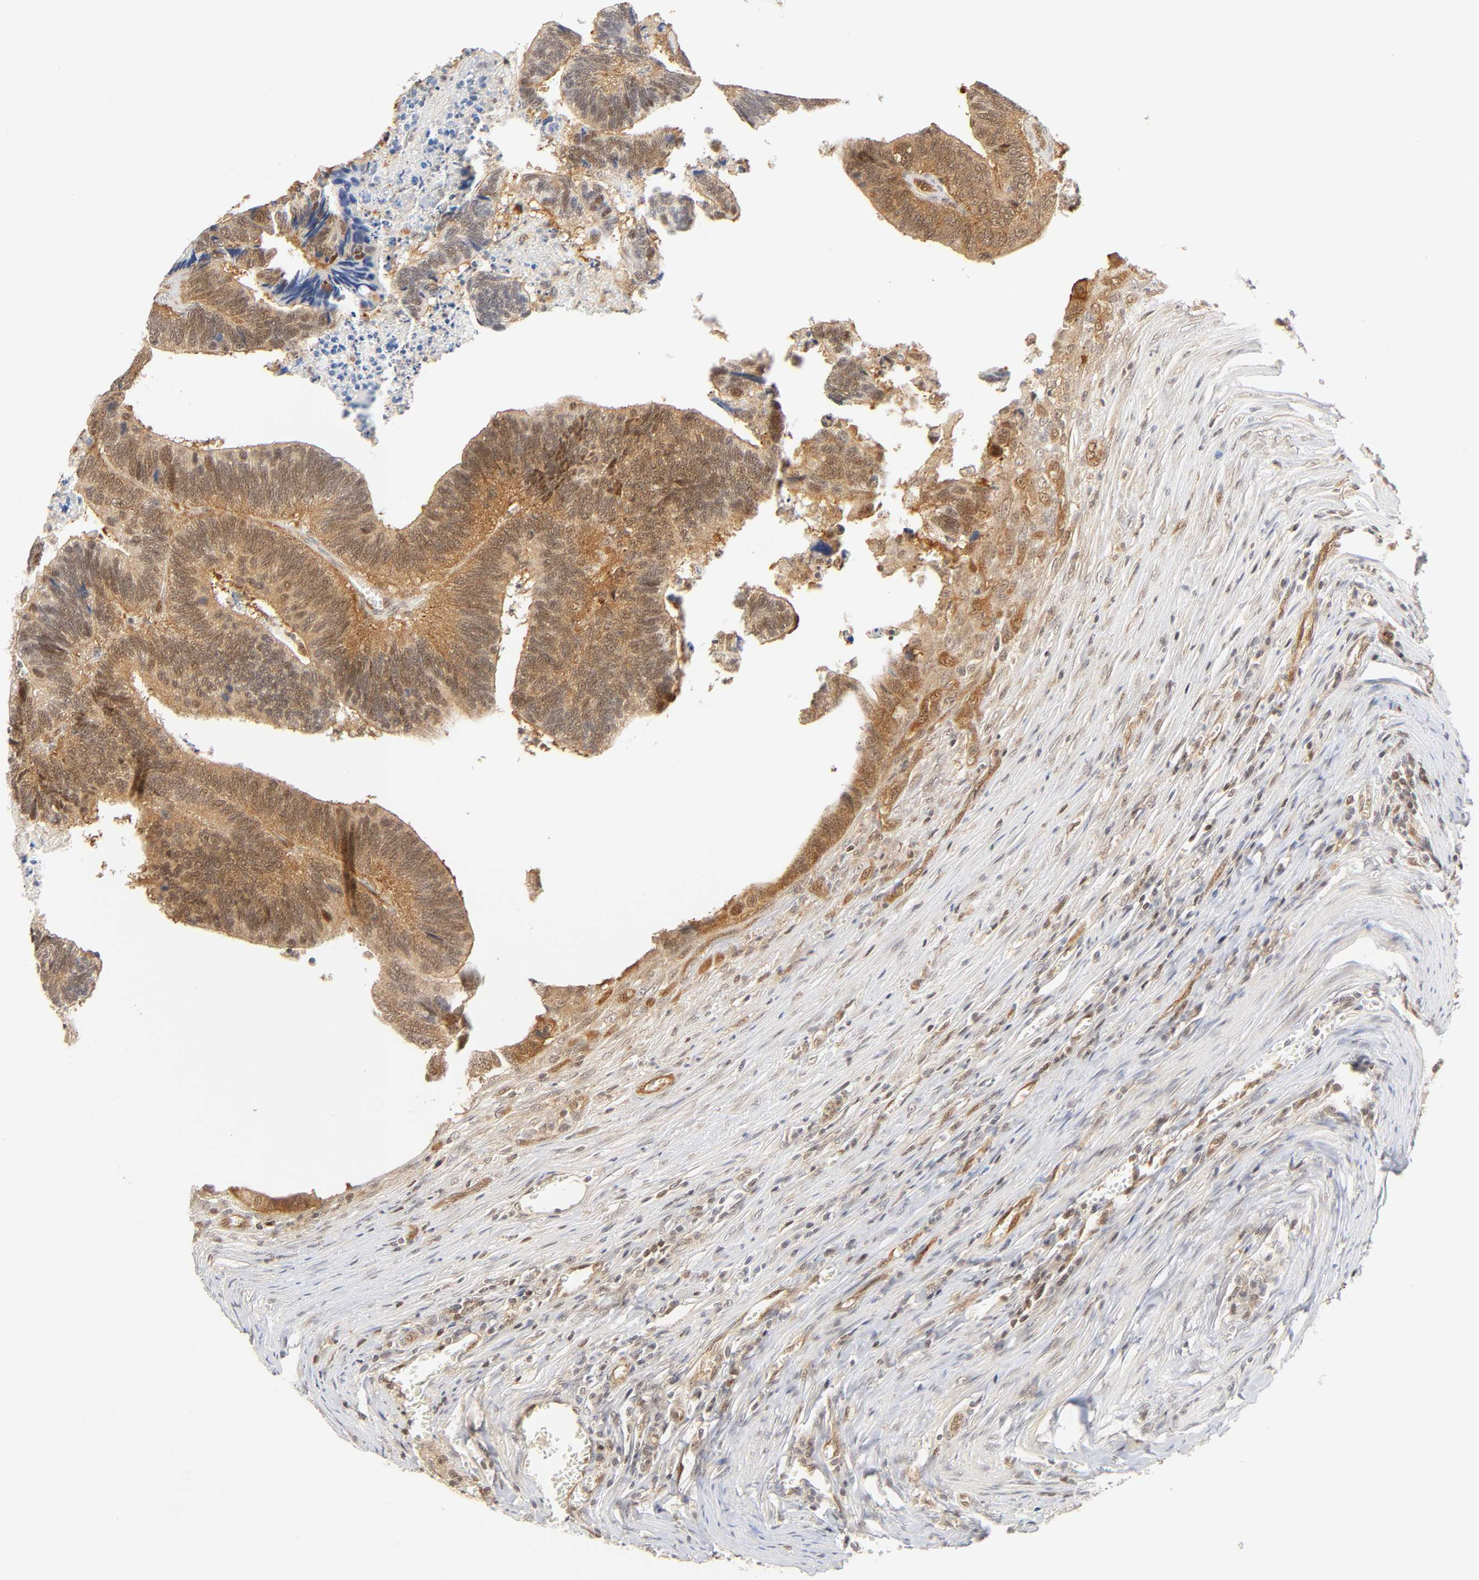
{"staining": {"intensity": "moderate", "quantity": ">75%", "location": "cytoplasmic/membranous,nuclear"}, "tissue": "colorectal cancer", "cell_type": "Tumor cells", "image_type": "cancer", "snomed": [{"axis": "morphology", "description": "Adenocarcinoma, NOS"}, {"axis": "topography", "description": "Colon"}], "caption": "The micrograph displays staining of colorectal adenocarcinoma, revealing moderate cytoplasmic/membranous and nuclear protein positivity (brown color) within tumor cells.", "gene": "CDC37", "patient": {"sex": "male", "age": 72}}